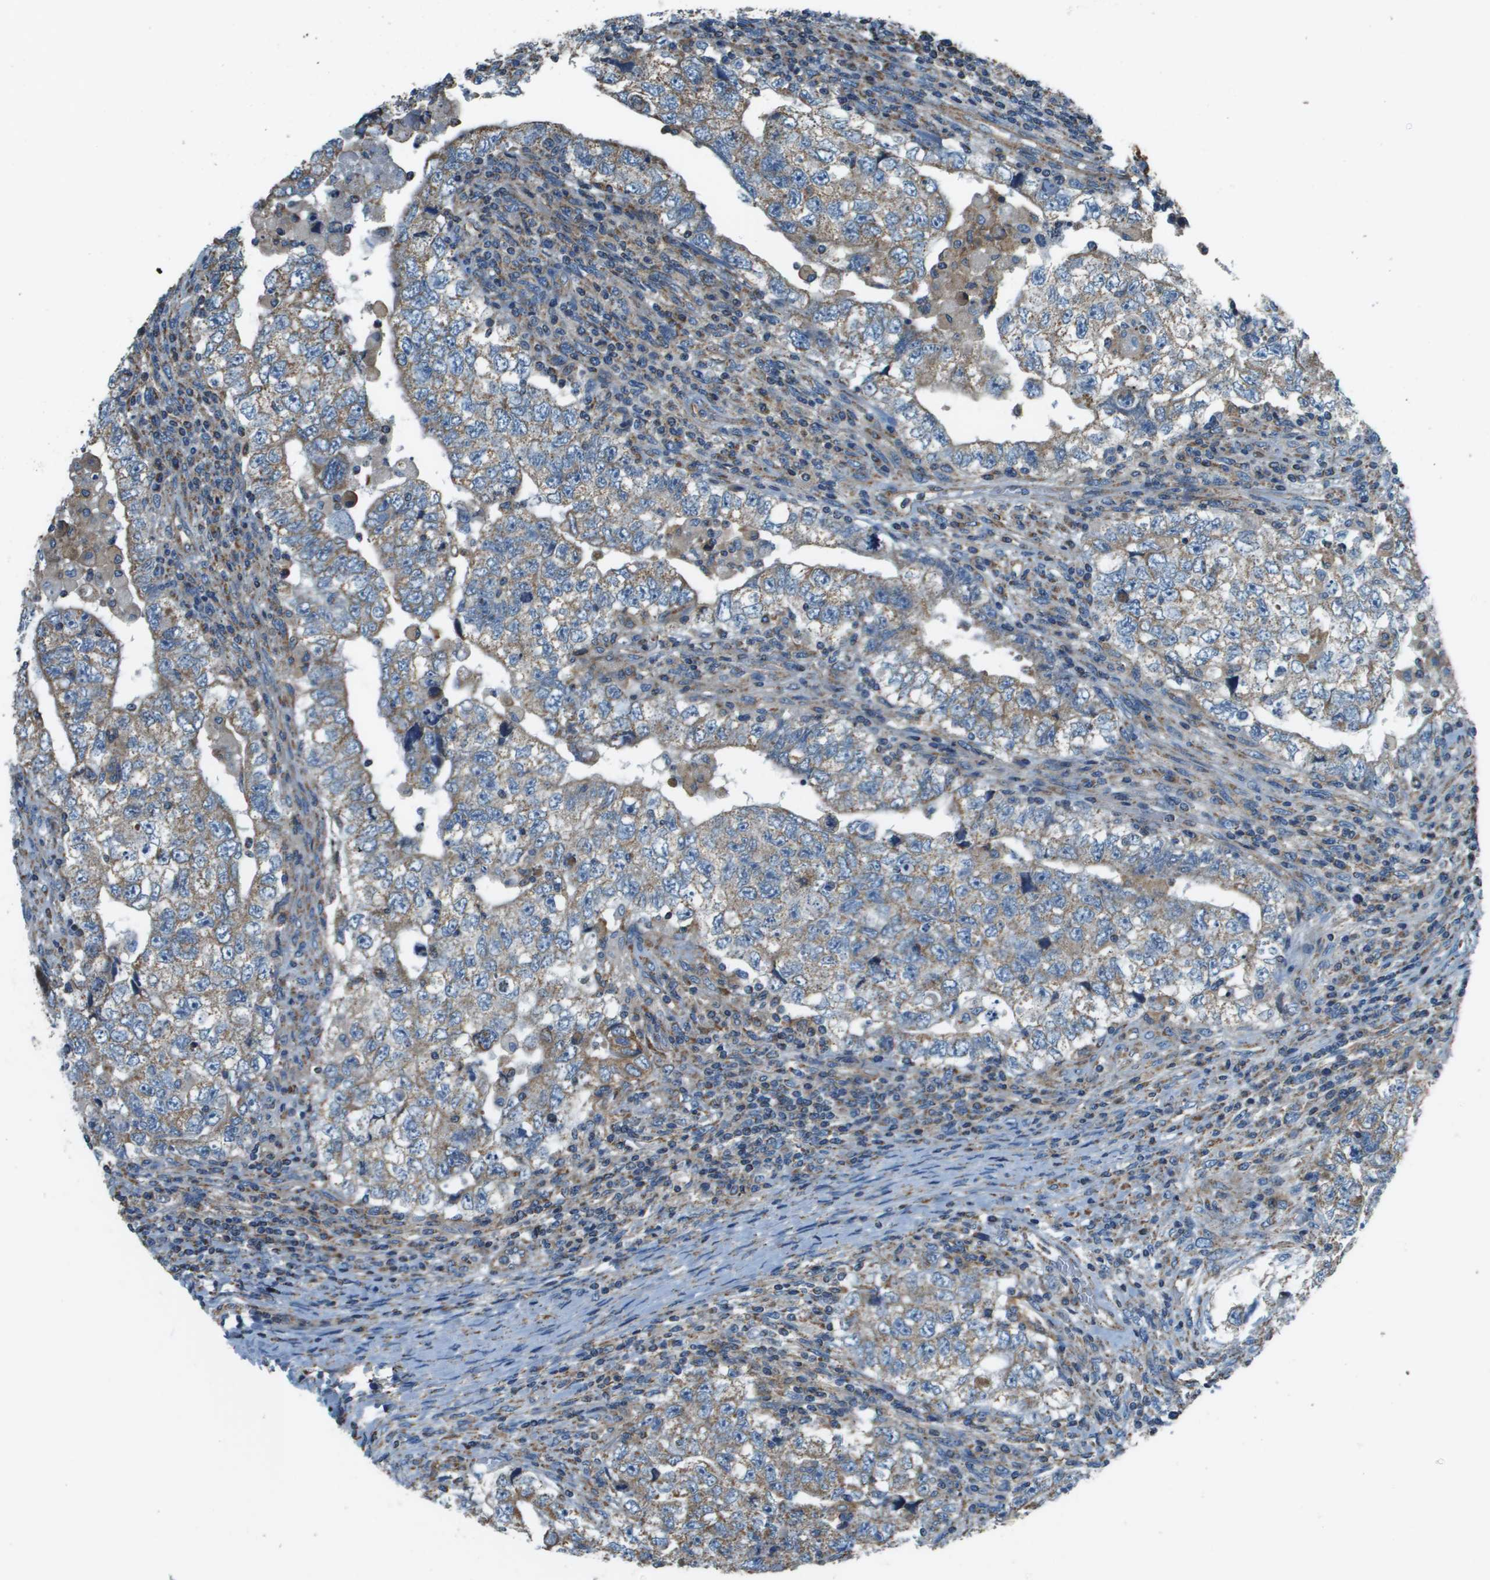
{"staining": {"intensity": "weak", "quantity": ">75%", "location": "cytoplasmic/membranous"}, "tissue": "testis cancer", "cell_type": "Tumor cells", "image_type": "cancer", "snomed": [{"axis": "morphology", "description": "Carcinoma, Embryonal, NOS"}, {"axis": "topography", "description": "Testis"}], "caption": "Immunohistochemistry (IHC) micrograph of neoplastic tissue: embryonal carcinoma (testis) stained using IHC exhibits low levels of weak protein expression localized specifically in the cytoplasmic/membranous of tumor cells, appearing as a cytoplasmic/membranous brown color.", "gene": "TMEM51", "patient": {"sex": "male", "age": 36}}